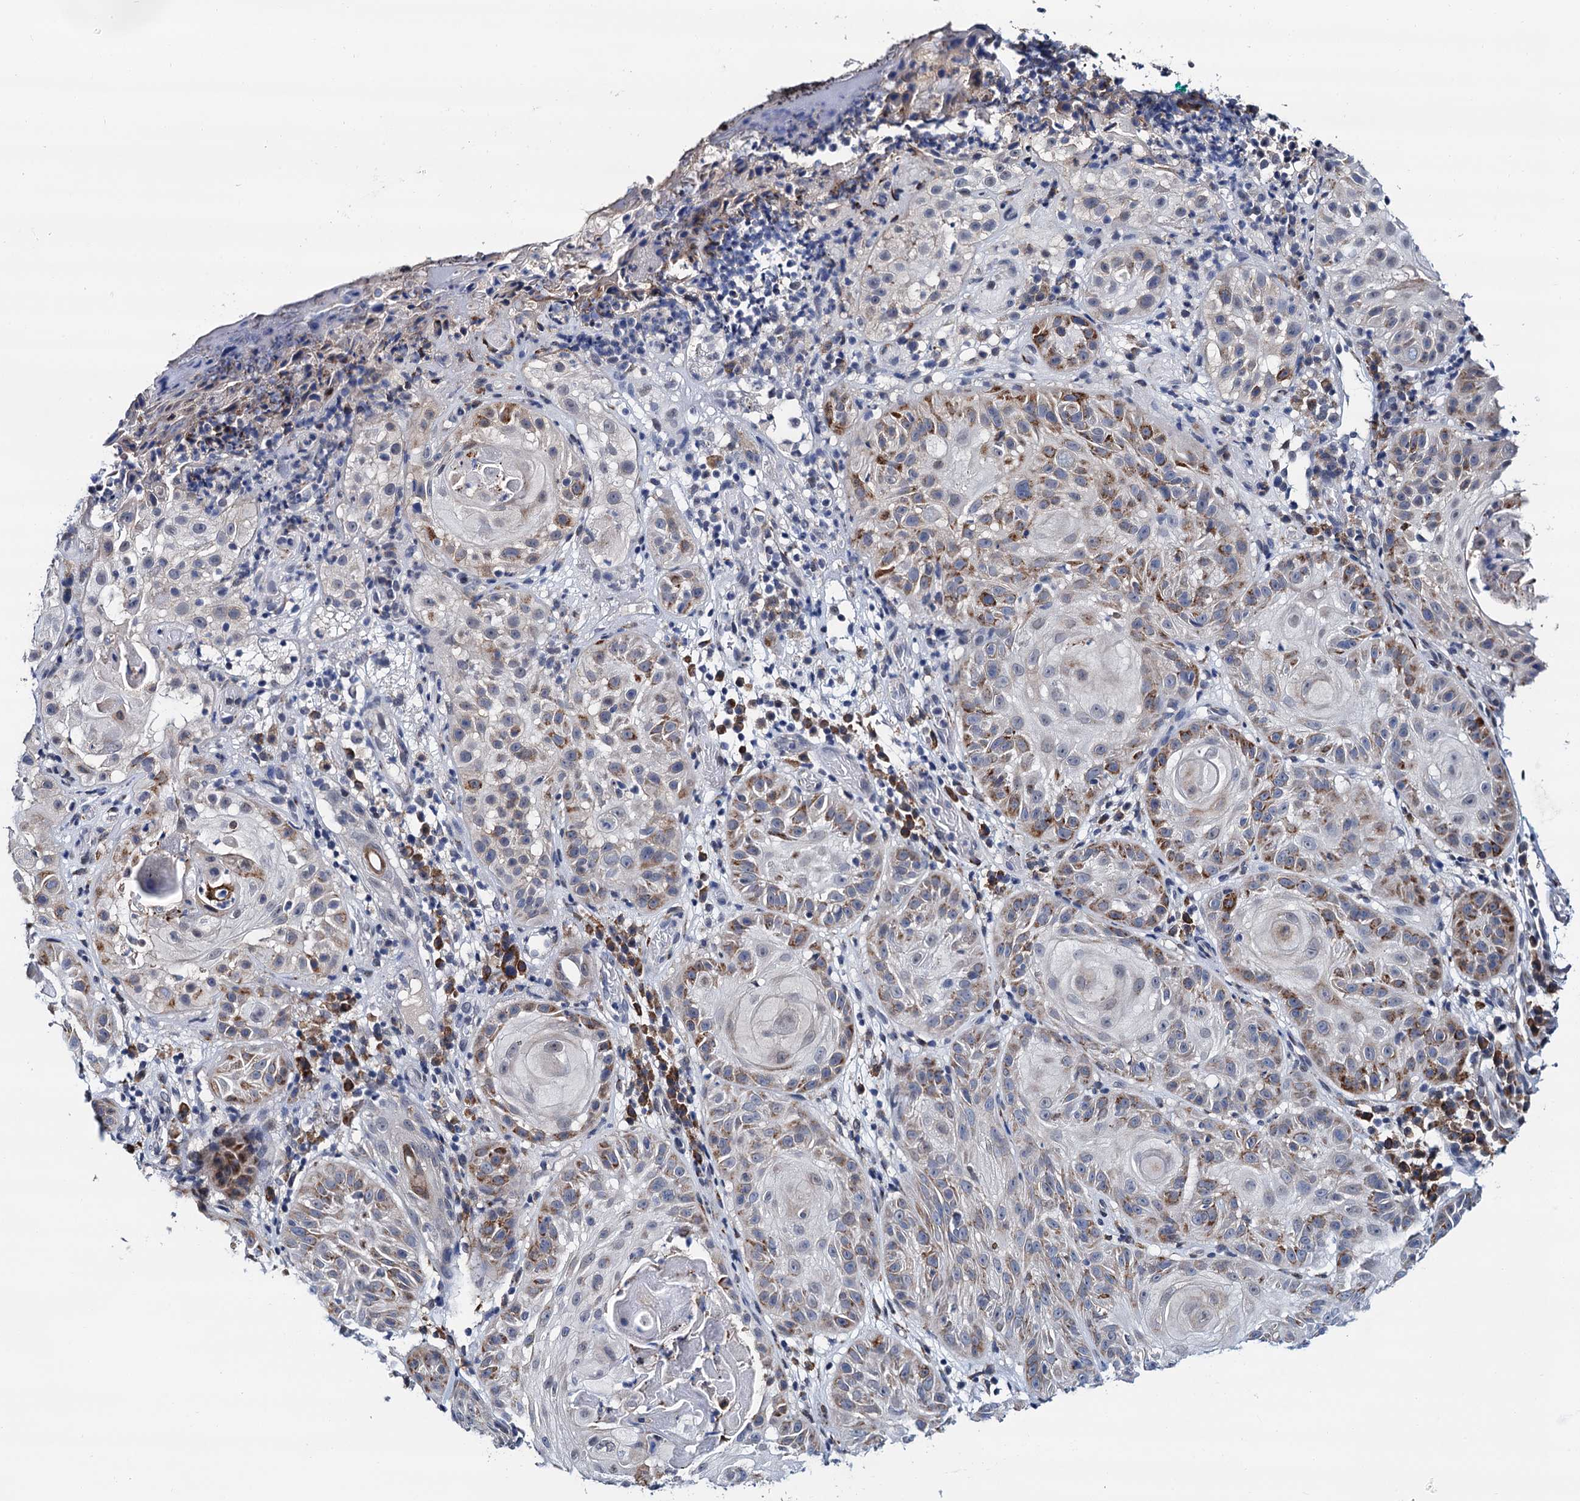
{"staining": {"intensity": "moderate", "quantity": "25%-75%", "location": "cytoplasmic/membranous"}, "tissue": "skin cancer", "cell_type": "Tumor cells", "image_type": "cancer", "snomed": [{"axis": "morphology", "description": "Normal tissue, NOS"}, {"axis": "morphology", "description": "Basal cell carcinoma"}, {"axis": "topography", "description": "Skin"}], "caption": "Protein expression analysis of human skin cancer (basal cell carcinoma) reveals moderate cytoplasmic/membranous staining in approximately 25%-75% of tumor cells. Immunohistochemistry (ihc) stains the protein in brown and the nuclei are stained blue.", "gene": "SLC7A10", "patient": {"sex": "male", "age": 93}}